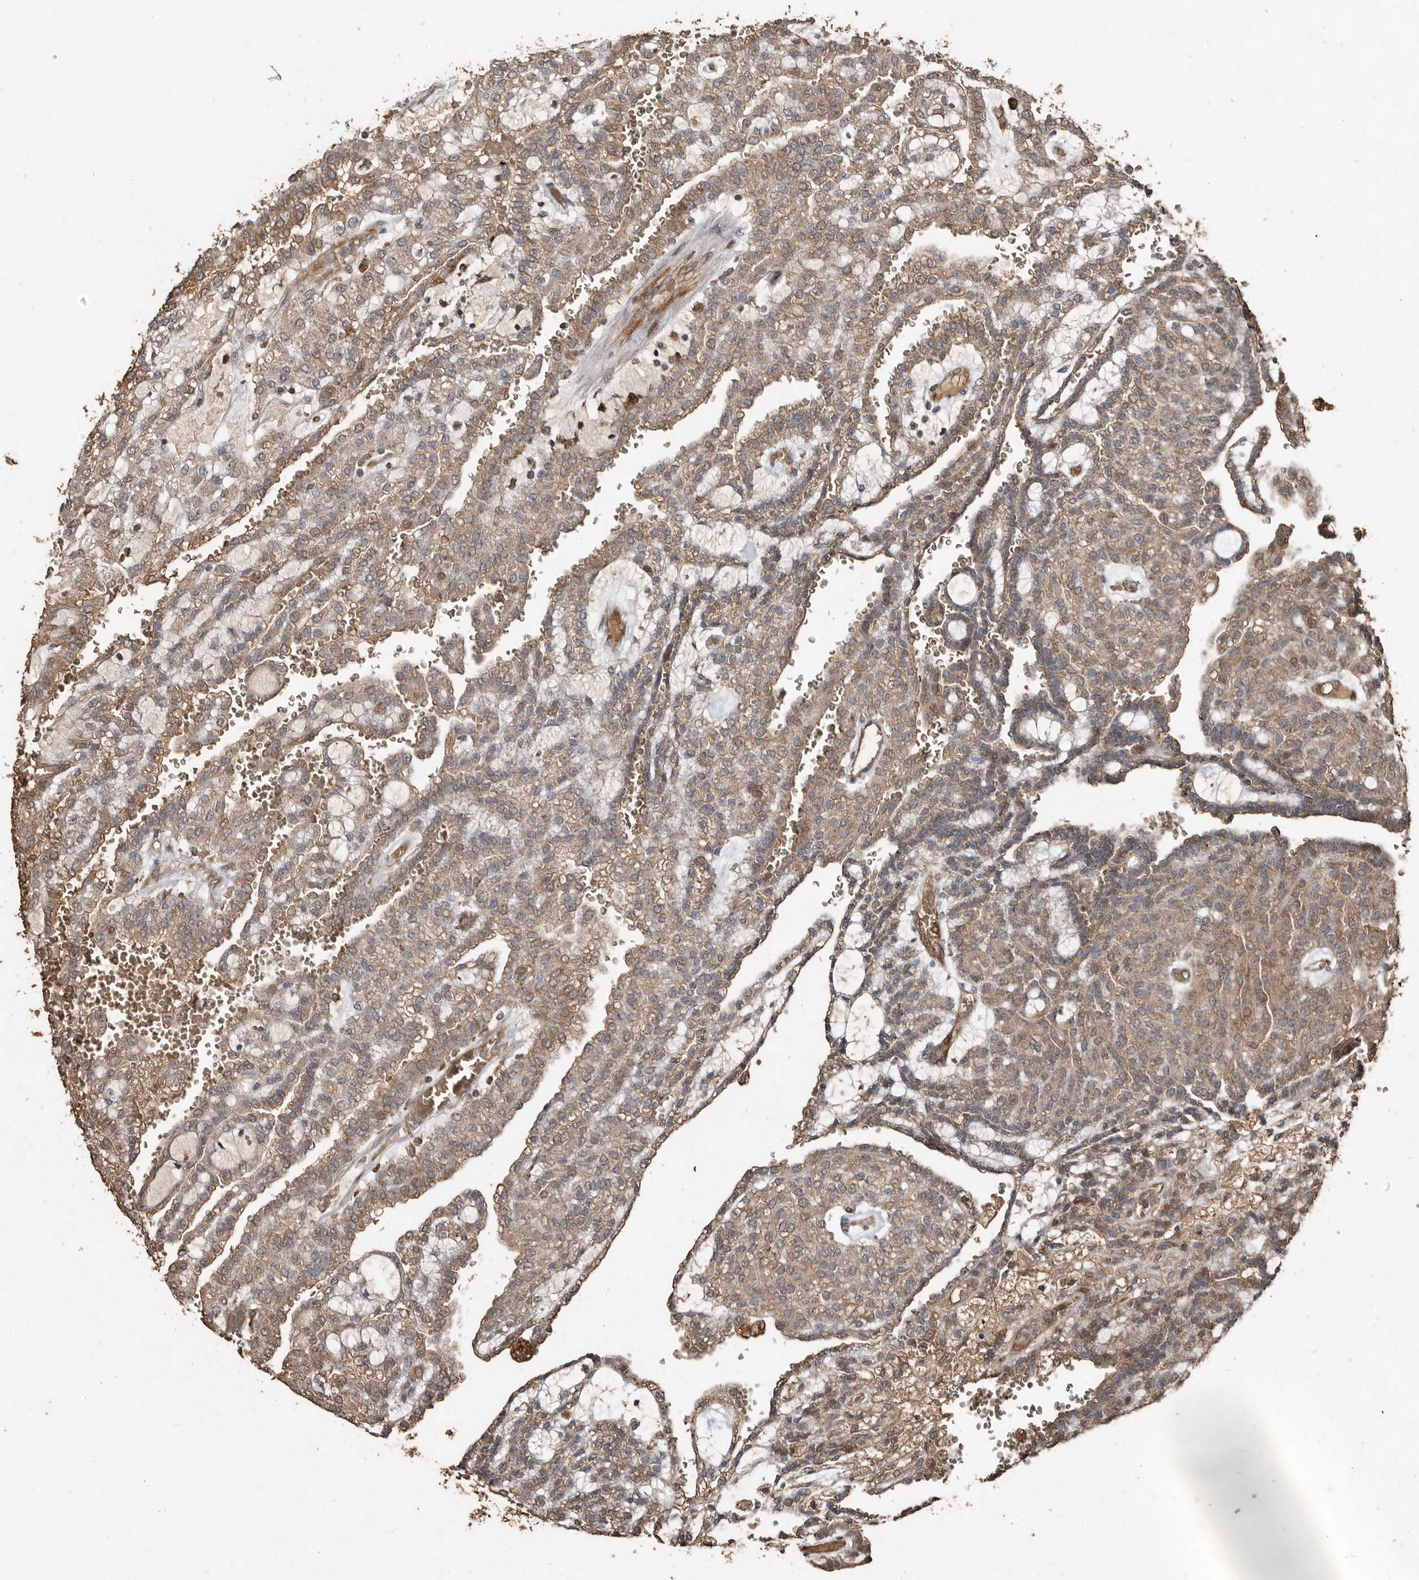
{"staining": {"intensity": "moderate", "quantity": ">75%", "location": "cytoplasmic/membranous"}, "tissue": "renal cancer", "cell_type": "Tumor cells", "image_type": "cancer", "snomed": [{"axis": "morphology", "description": "Adenocarcinoma, NOS"}, {"axis": "topography", "description": "Kidney"}], "caption": "Immunohistochemistry of adenocarcinoma (renal) displays medium levels of moderate cytoplasmic/membranous staining in approximately >75% of tumor cells.", "gene": "RANBP17", "patient": {"sex": "male", "age": 63}}